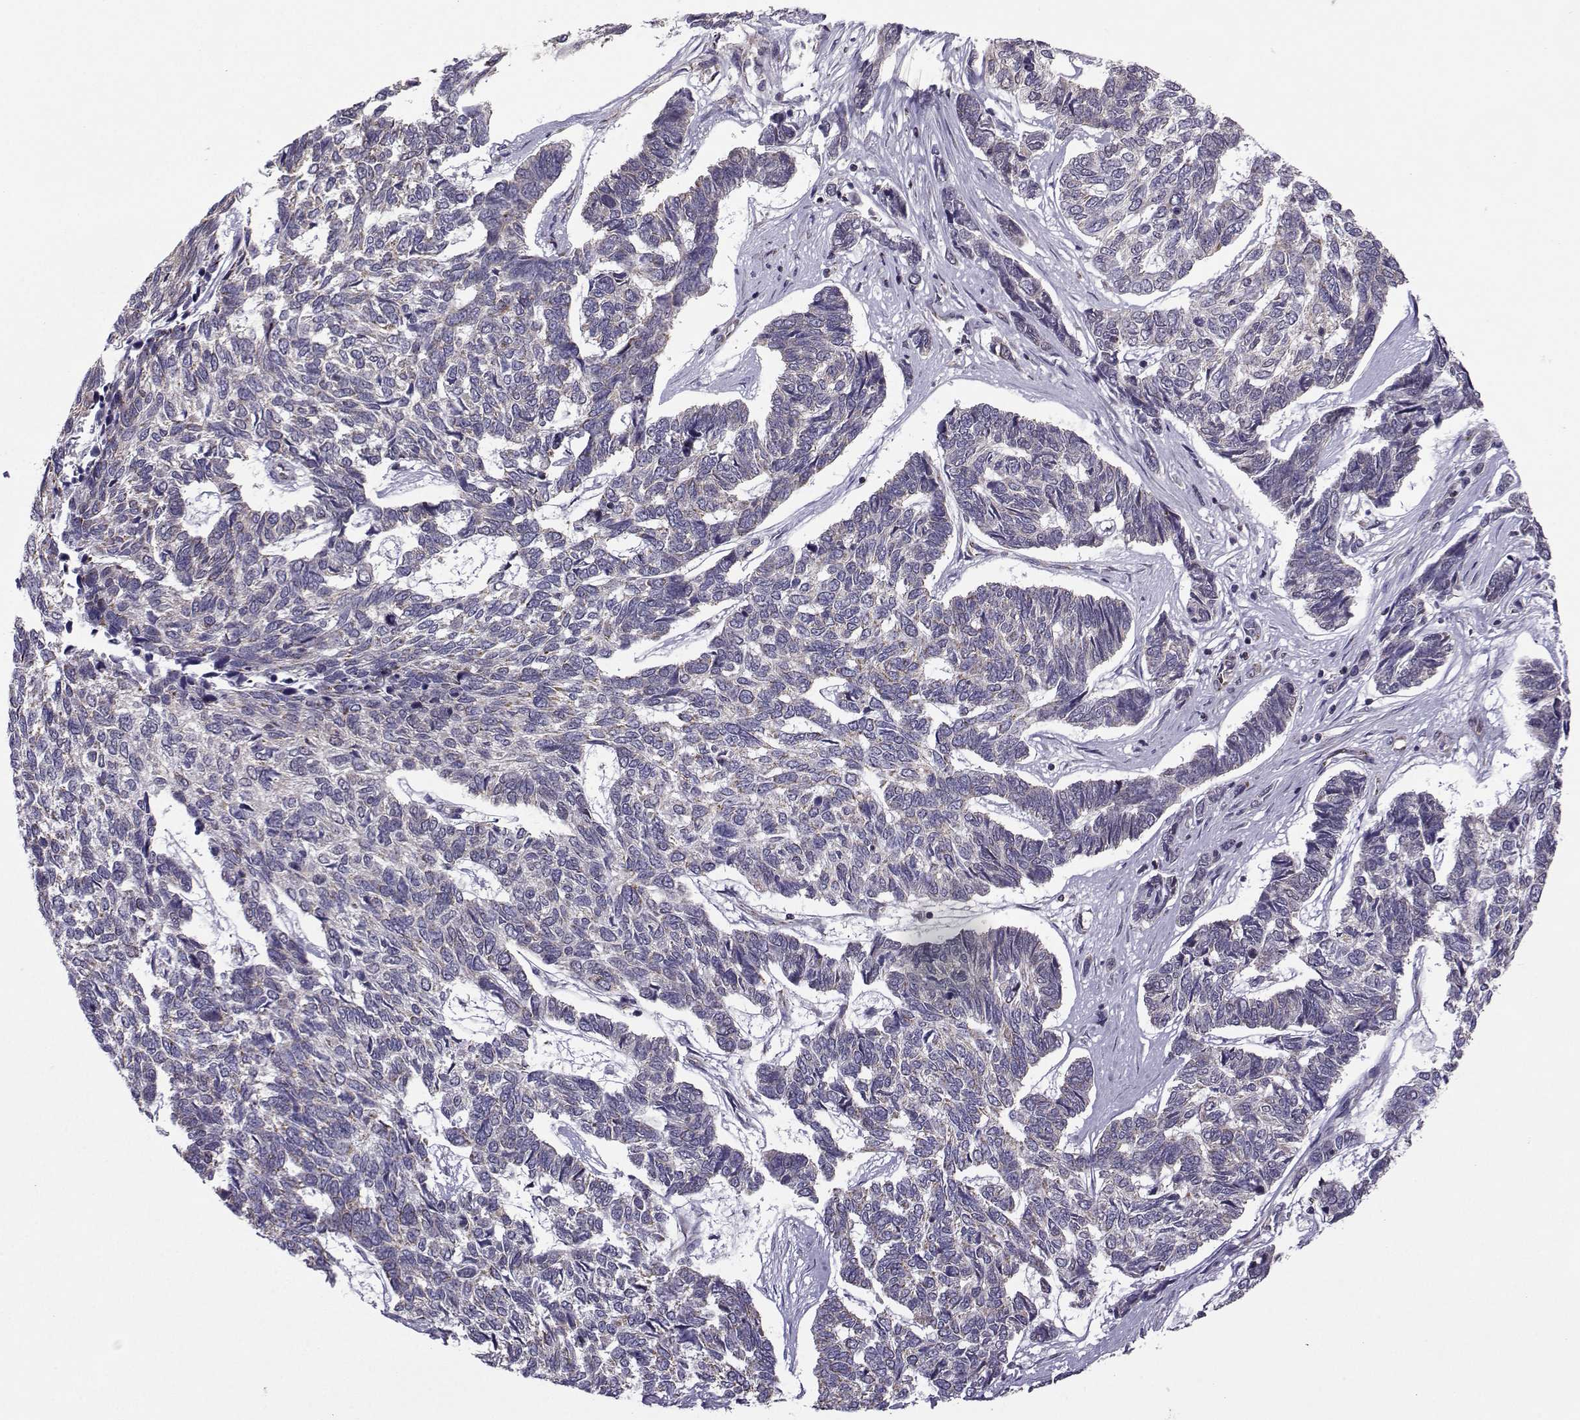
{"staining": {"intensity": "negative", "quantity": "none", "location": "none"}, "tissue": "skin cancer", "cell_type": "Tumor cells", "image_type": "cancer", "snomed": [{"axis": "morphology", "description": "Basal cell carcinoma"}, {"axis": "topography", "description": "Skin"}], "caption": "Basal cell carcinoma (skin) was stained to show a protein in brown. There is no significant expression in tumor cells. (DAB (3,3'-diaminobenzidine) immunohistochemistry, high magnification).", "gene": "NECAB3", "patient": {"sex": "female", "age": 65}}